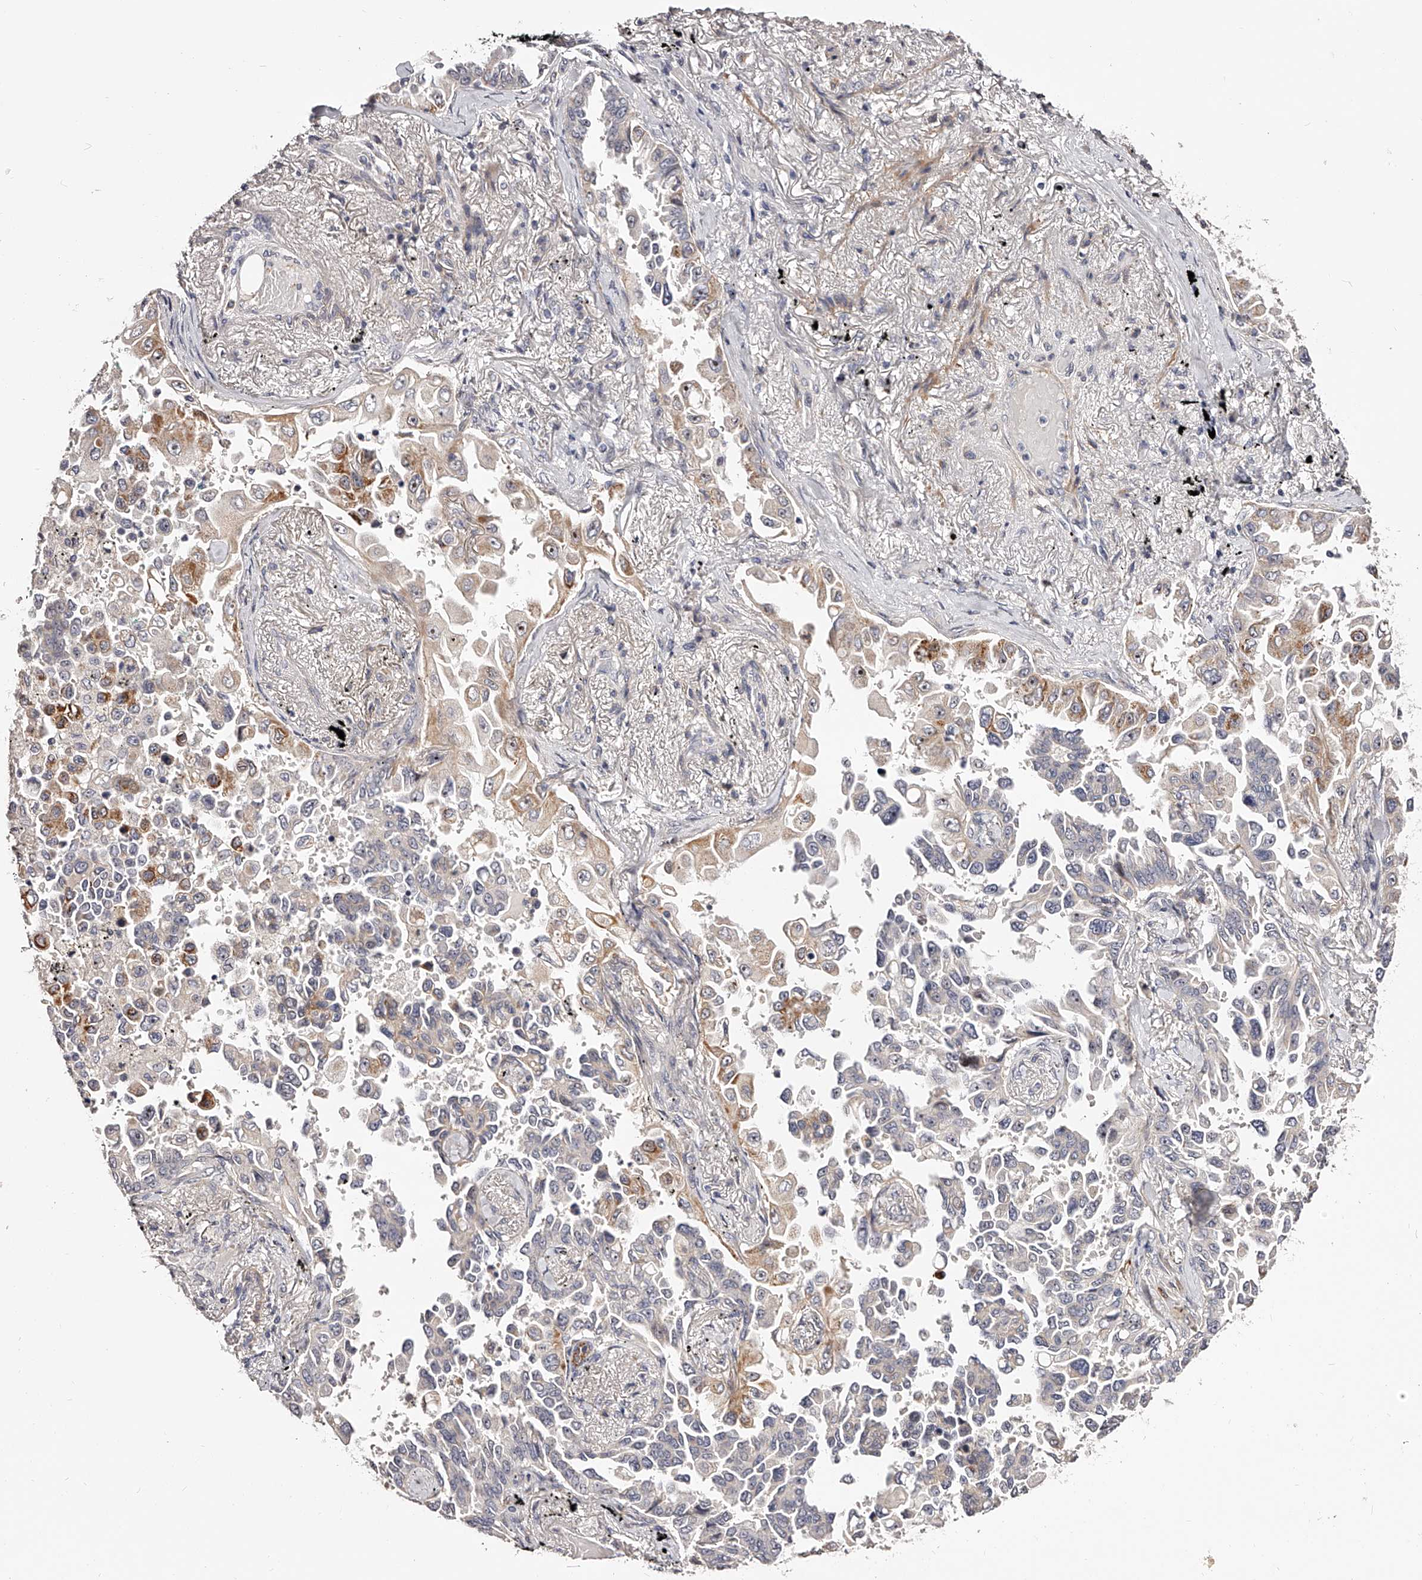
{"staining": {"intensity": "moderate", "quantity": "<25%", "location": "cytoplasmic/membranous"}, "tissue": "lung cancer", "cell_type": "Tumor cells", "image_type": "cancer", "snomed": [{"axis": "morphology", "description": "Adenocarcinoma, NOS"}, {"axis": "topography", "description": "Lung"}], "caption": "IHC staining of adenocarcinoma (lung), which reveals low levels of moderate cytoplasmic/membranous expression in approximately <25% of tumor cells indicating moderate cytoplasmic/membranous protein staining. The staining was performed using DAB (brown) for protein detection and nuclei were counterstained in hematoxylin (blue).", "gene": "ZNF502", "patient": {"sex": "female", "age": 67}}